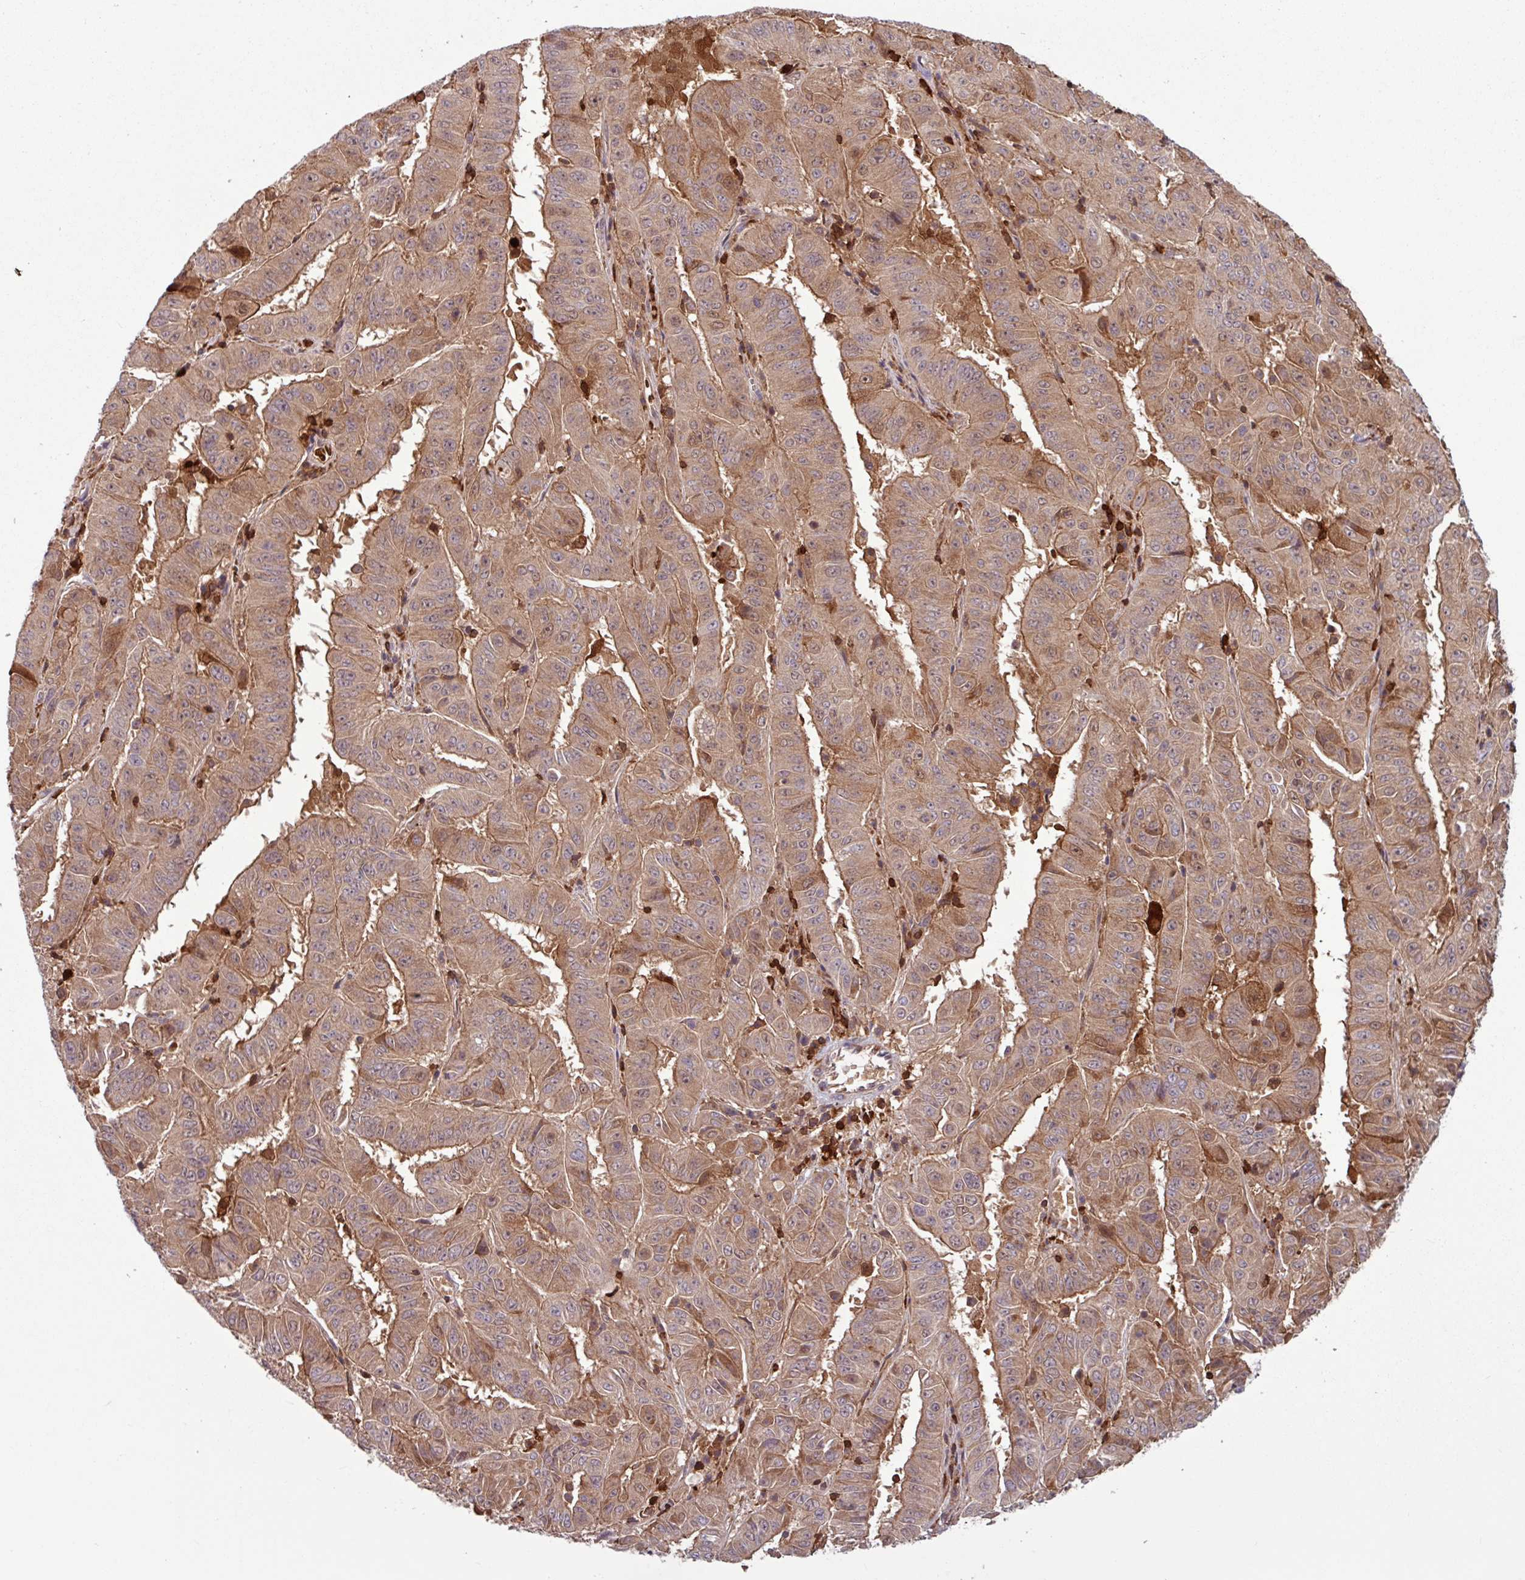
{"staining": {"intensity": "moderate", "quantity": ">75%", "location": "cytoplasmic/membranous,nuclear"}, "tissue": "pancreatic cancer", "cell_type": "Tumor cells", "image_type": "cancer", "snomed": [{"axis": "morphology", "description": "Adenocarcinoma, NOS"}, {"axis": "topography", "description": "Pancreas"}], "caption": "A medium amount of moderate cytoplasmic/membranous and nuclear positivity is present in about >75% of tumor cells in pancreatic cancer tissue.", "gene": "SEC61G", "patient": {"sex": "male", "age": 63}}